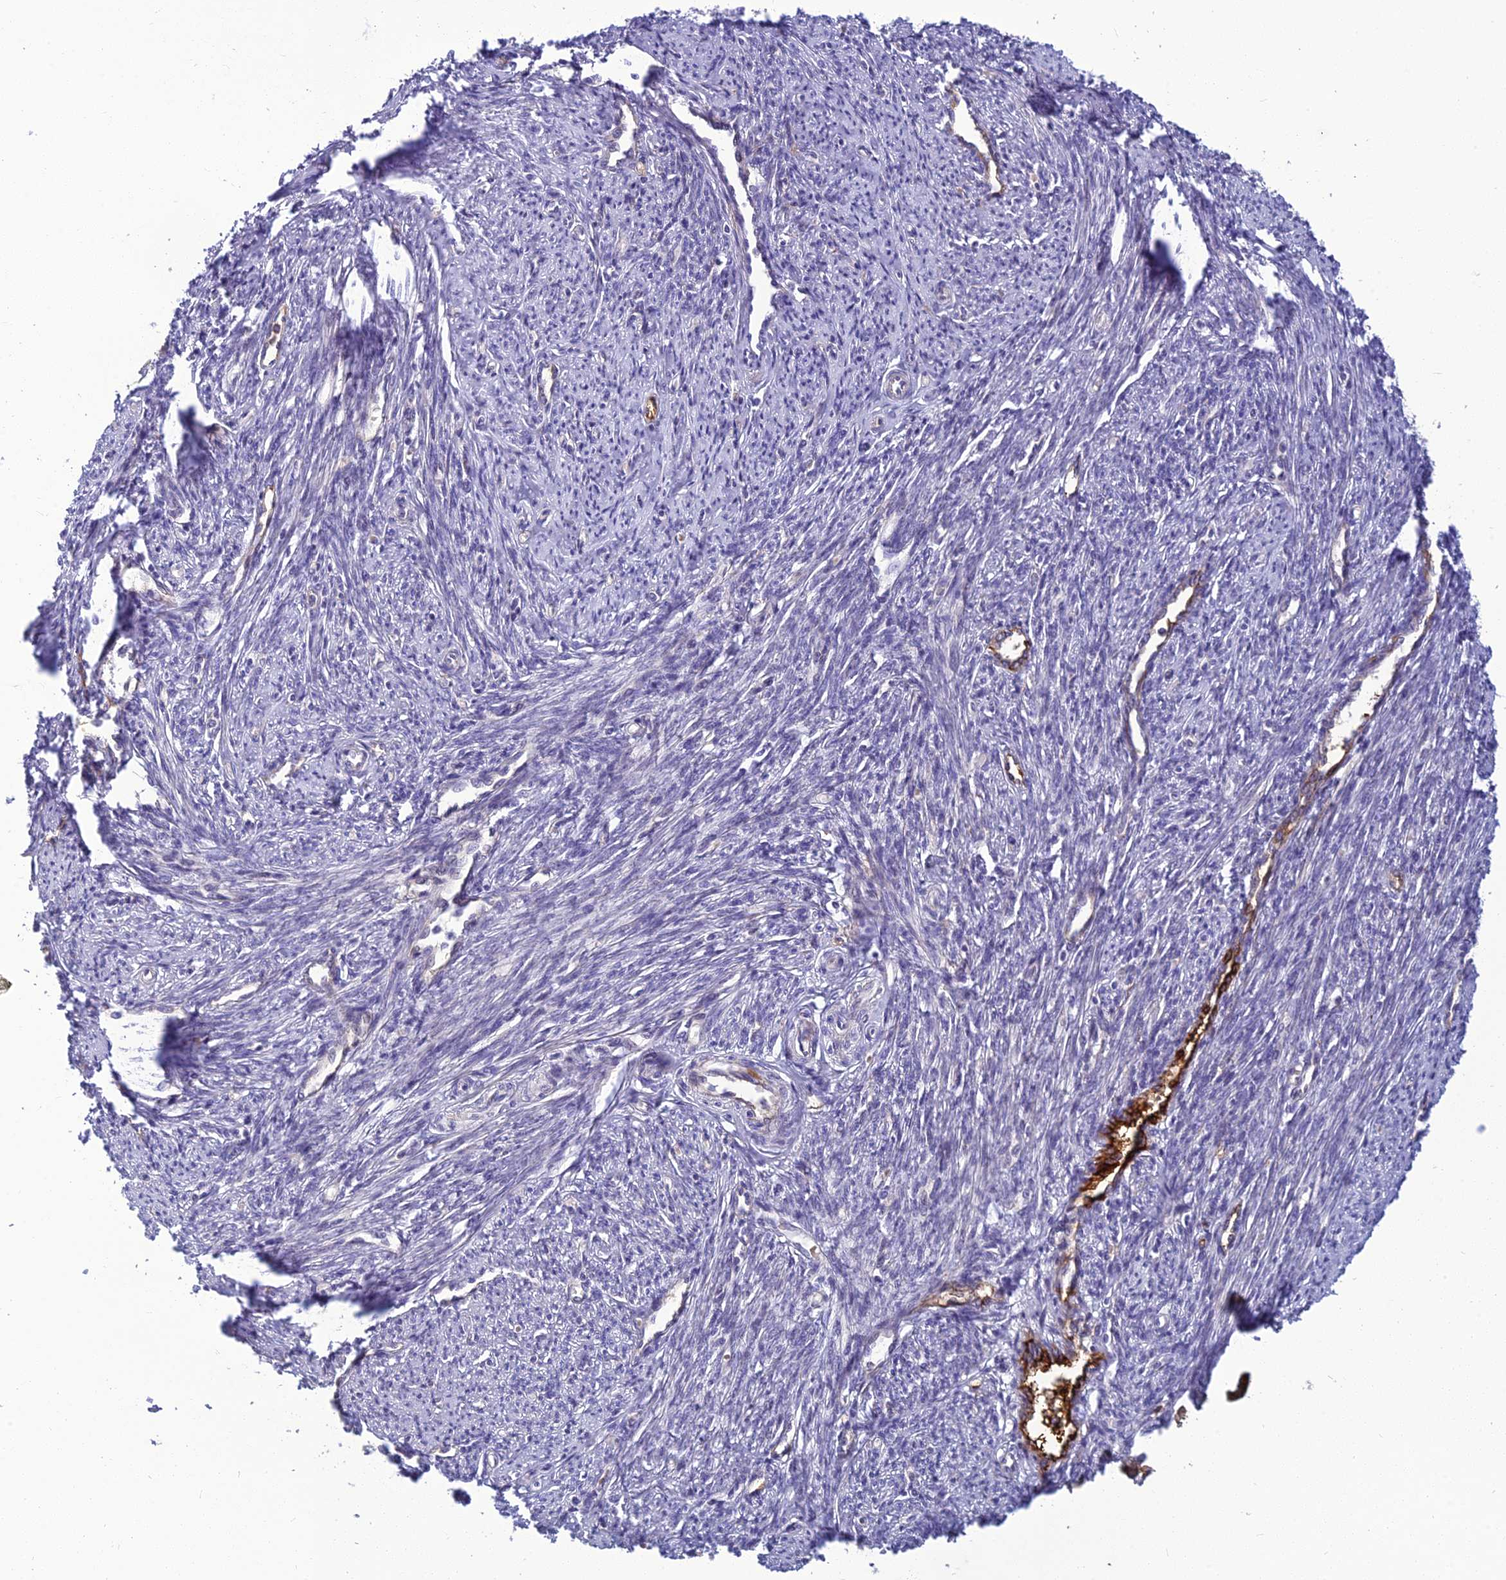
{"staining": {"intensity": "negative", "quantity": "none", "location": "none"}, "tissue": "smooth muscle", "cell_type": "Smooth muscle cells", "image_type": "normal", "snomed": [{"axis": "morphology", "description": "Normal tissue, NOS"}, {"axis": "topography", "description": "Smooth muscle"}, {"axis": "topography", "description": "Uterus"}], "caption": "High magnification brightfield microscopy of unremarkable smooth muscle stained with DAB (3,3'-diaminobenzidine) (brown) and counterstained with hematoxylin (blue): smooth muscle cells show no significant staining.", "gene": "CLEC11A", "patient": {"sex": "female", "age": 59}}